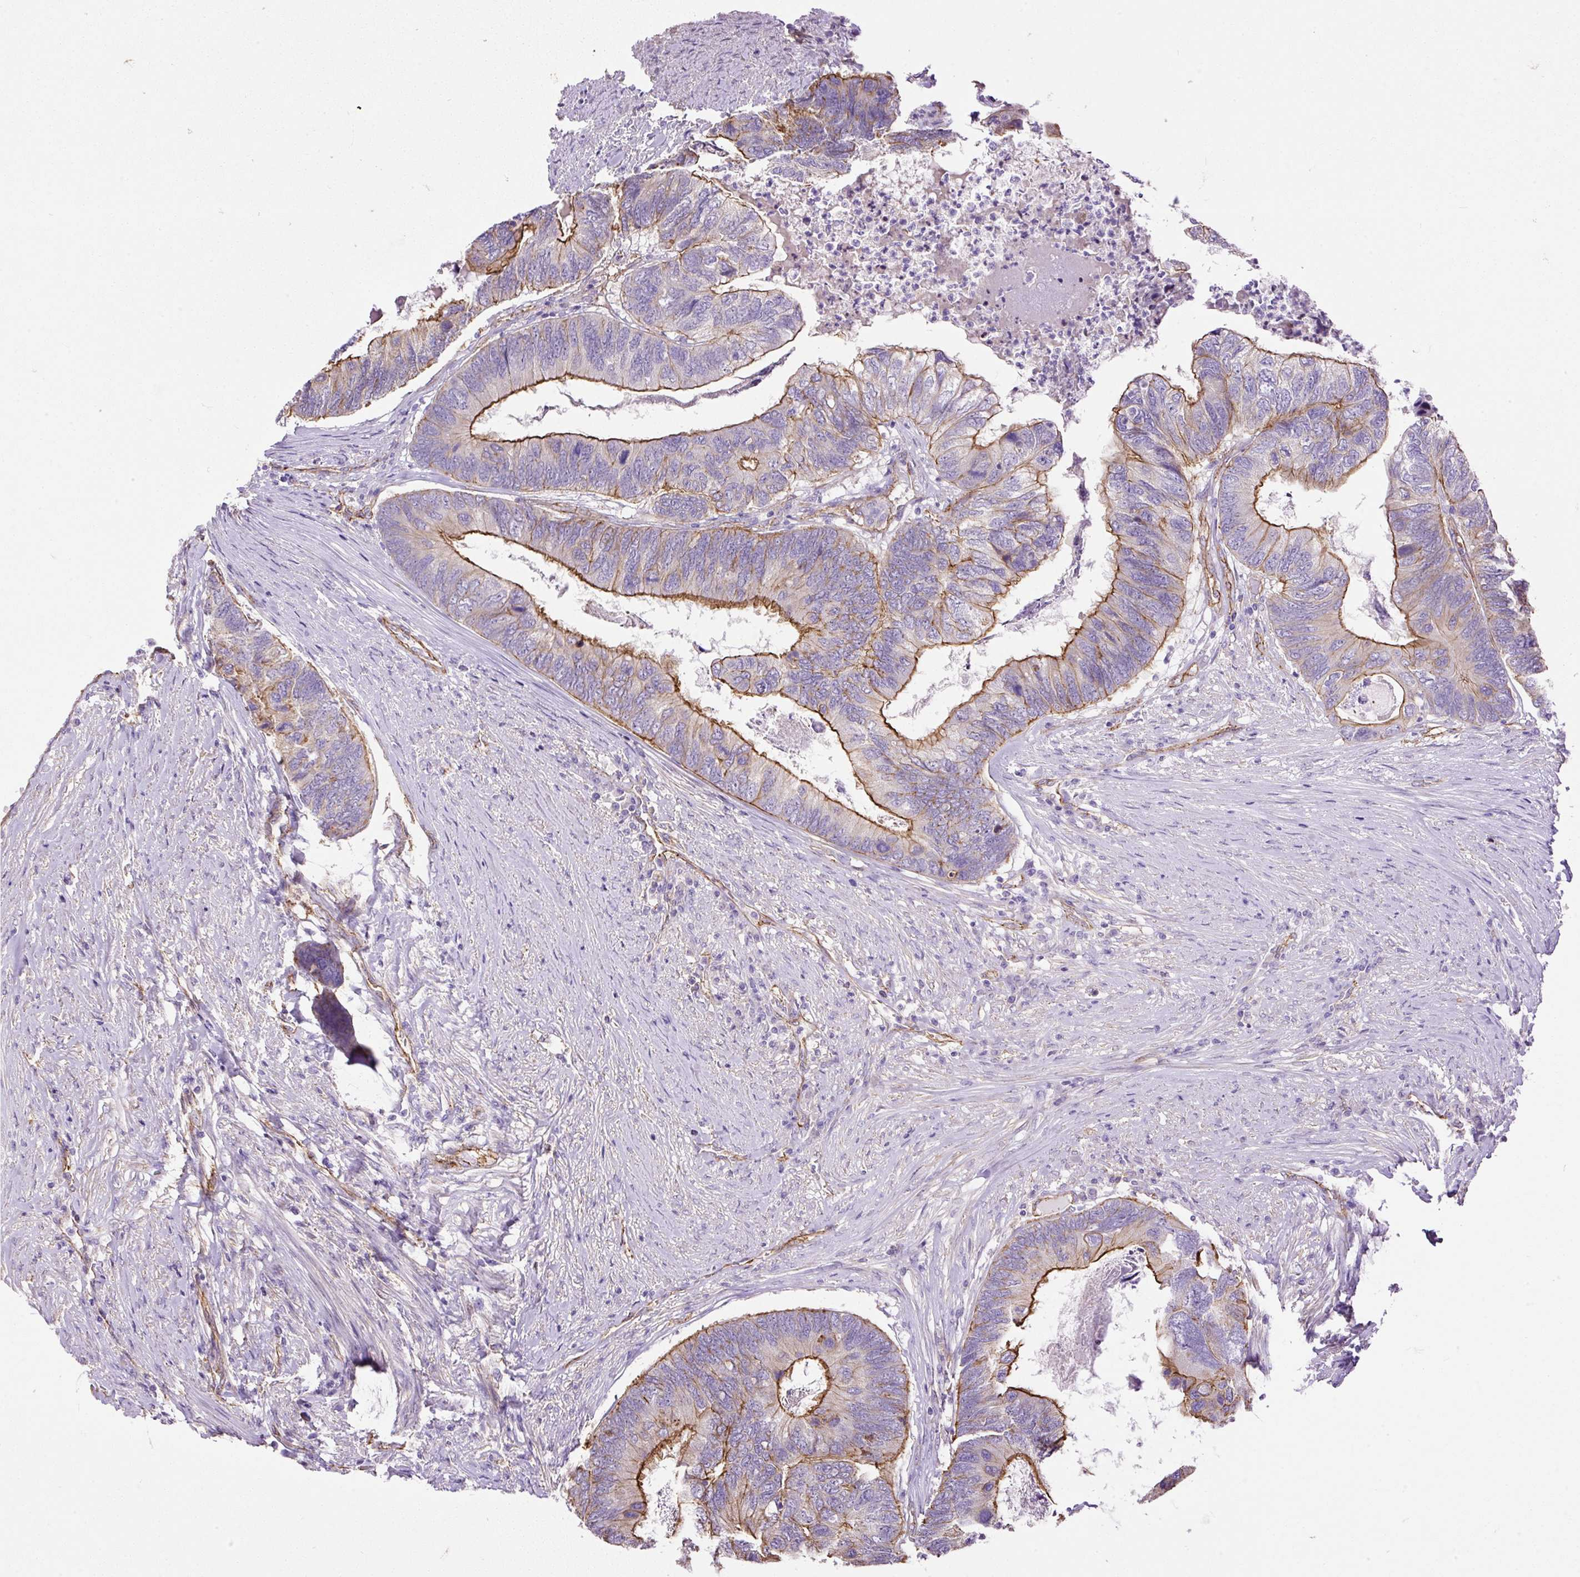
{"staining": {"intensity": "strong", "quantity": "<25%", "location": "cytoplasmic/membranous"}, "tissue": "colorectal cancer", "cell_type": "Tumor cells", "image_type": "cancer", "snomed": [{"axis": "morphology", "description": "Adenocarcinoma, NOS"}, {"axis": "topography", "description": "Colon"}], "caption": "Protein expression analysis of adenocarcinoma (colorectal) reveals strong cytoplasmic/membranous positivity in approximately <25% of tumor cells.", "gene": "MAGEB16", "patient": {"sex": "female", "age": 67}}